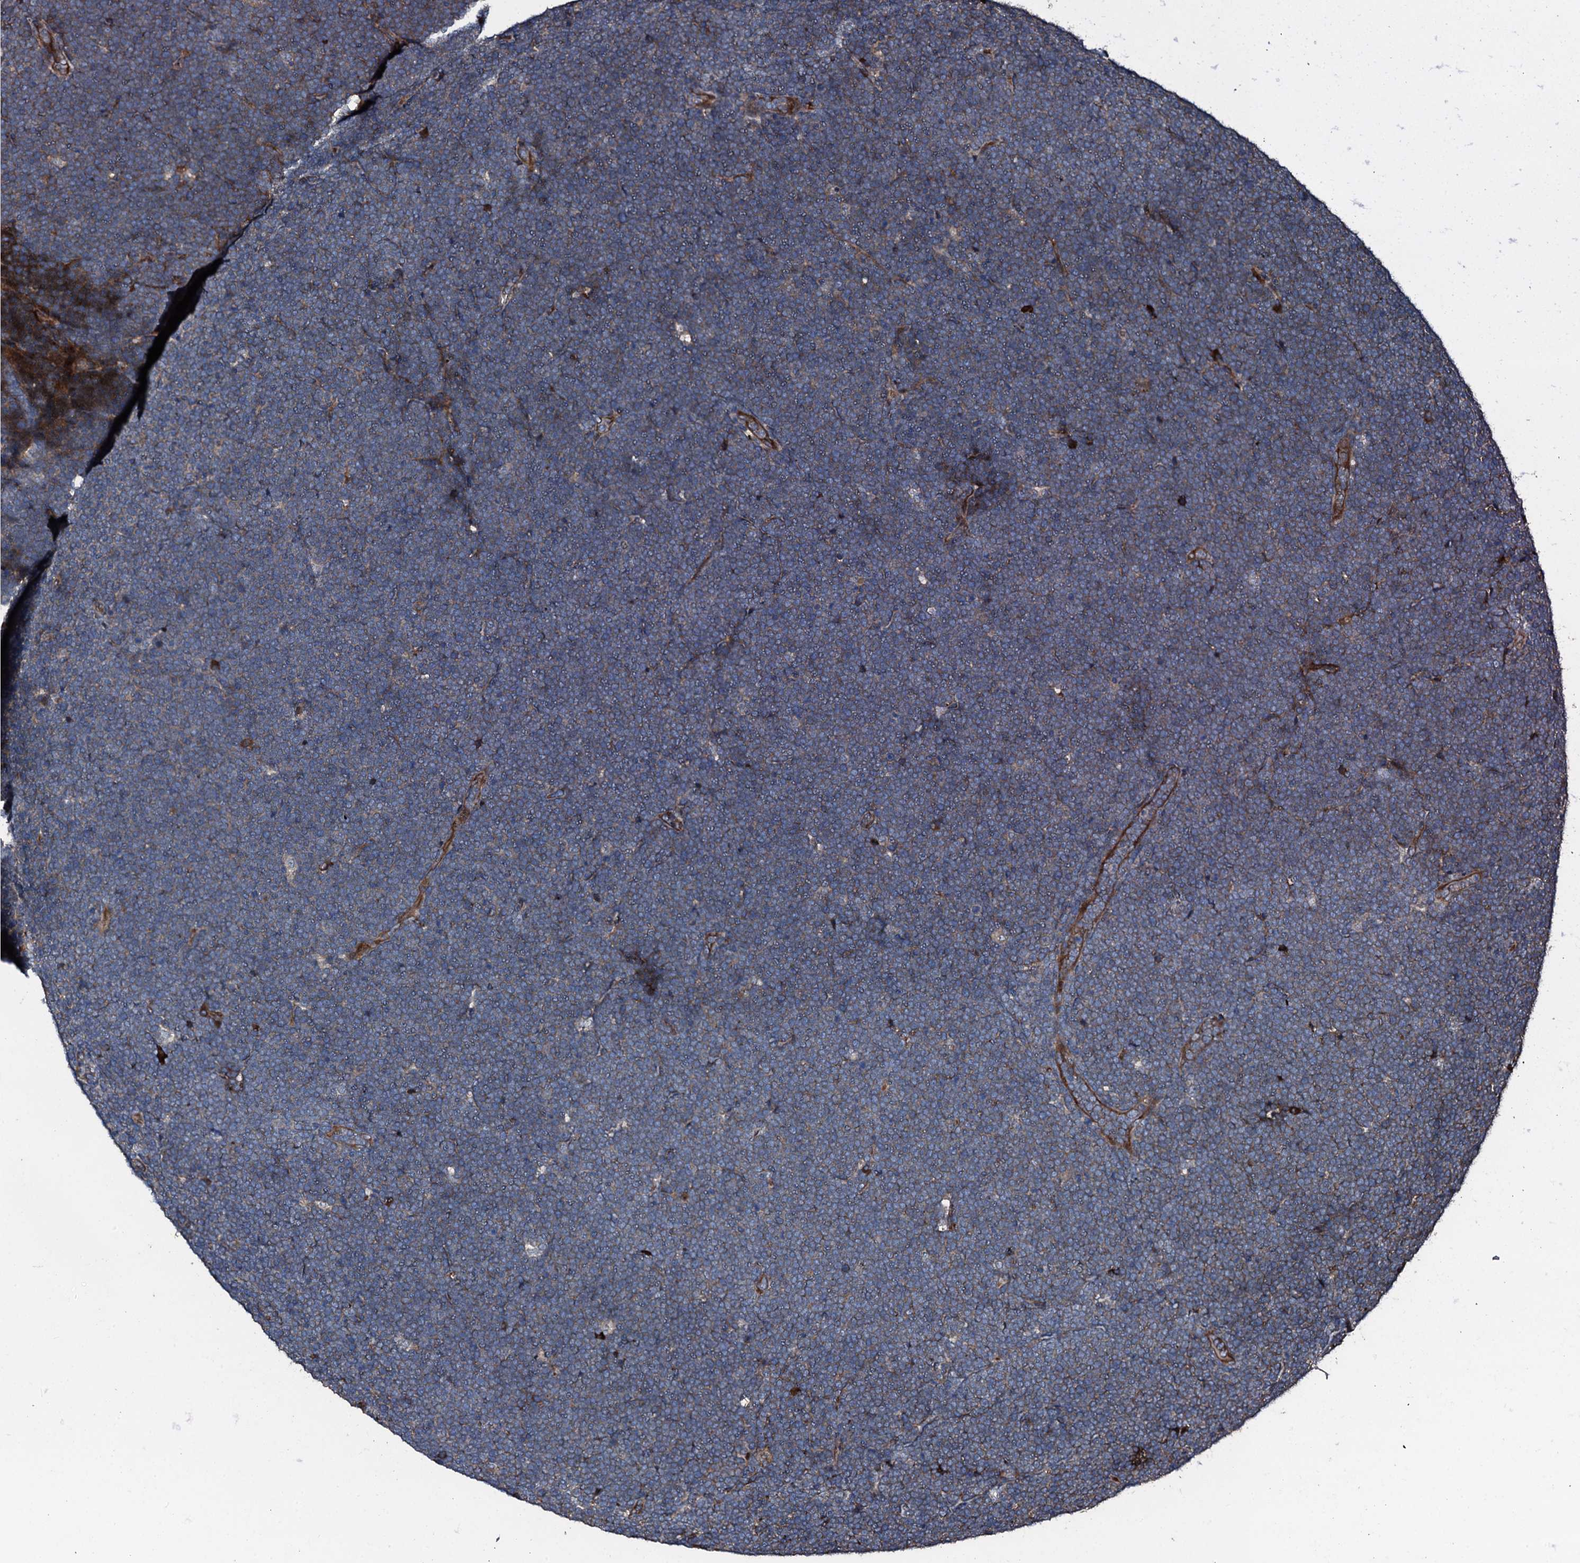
{"staining": {"intensity": "weak", "quantity": "<25%", "location": "cytoplasmic/membranous"}, "tissue": "lymphoma", "cell_type": "Tumor cells", "image_type": "cancer", "snomed": [{"axis": "morphology", "description": "Malignant lymphoma, non-Hodgkin's type, High grade"}, {"axis": "topography", "description": "Lymph node"}], "caption": "Immunohistochemistry (IHC) of lymphoma shows no expression in tumor cells. (Brightfield microscopy of DAB (3,3'-diaminobenzidine) immunohistochemistry at high magnification).", "gene": "AARS1", "patient": {"sex": "male", "age": 13}}